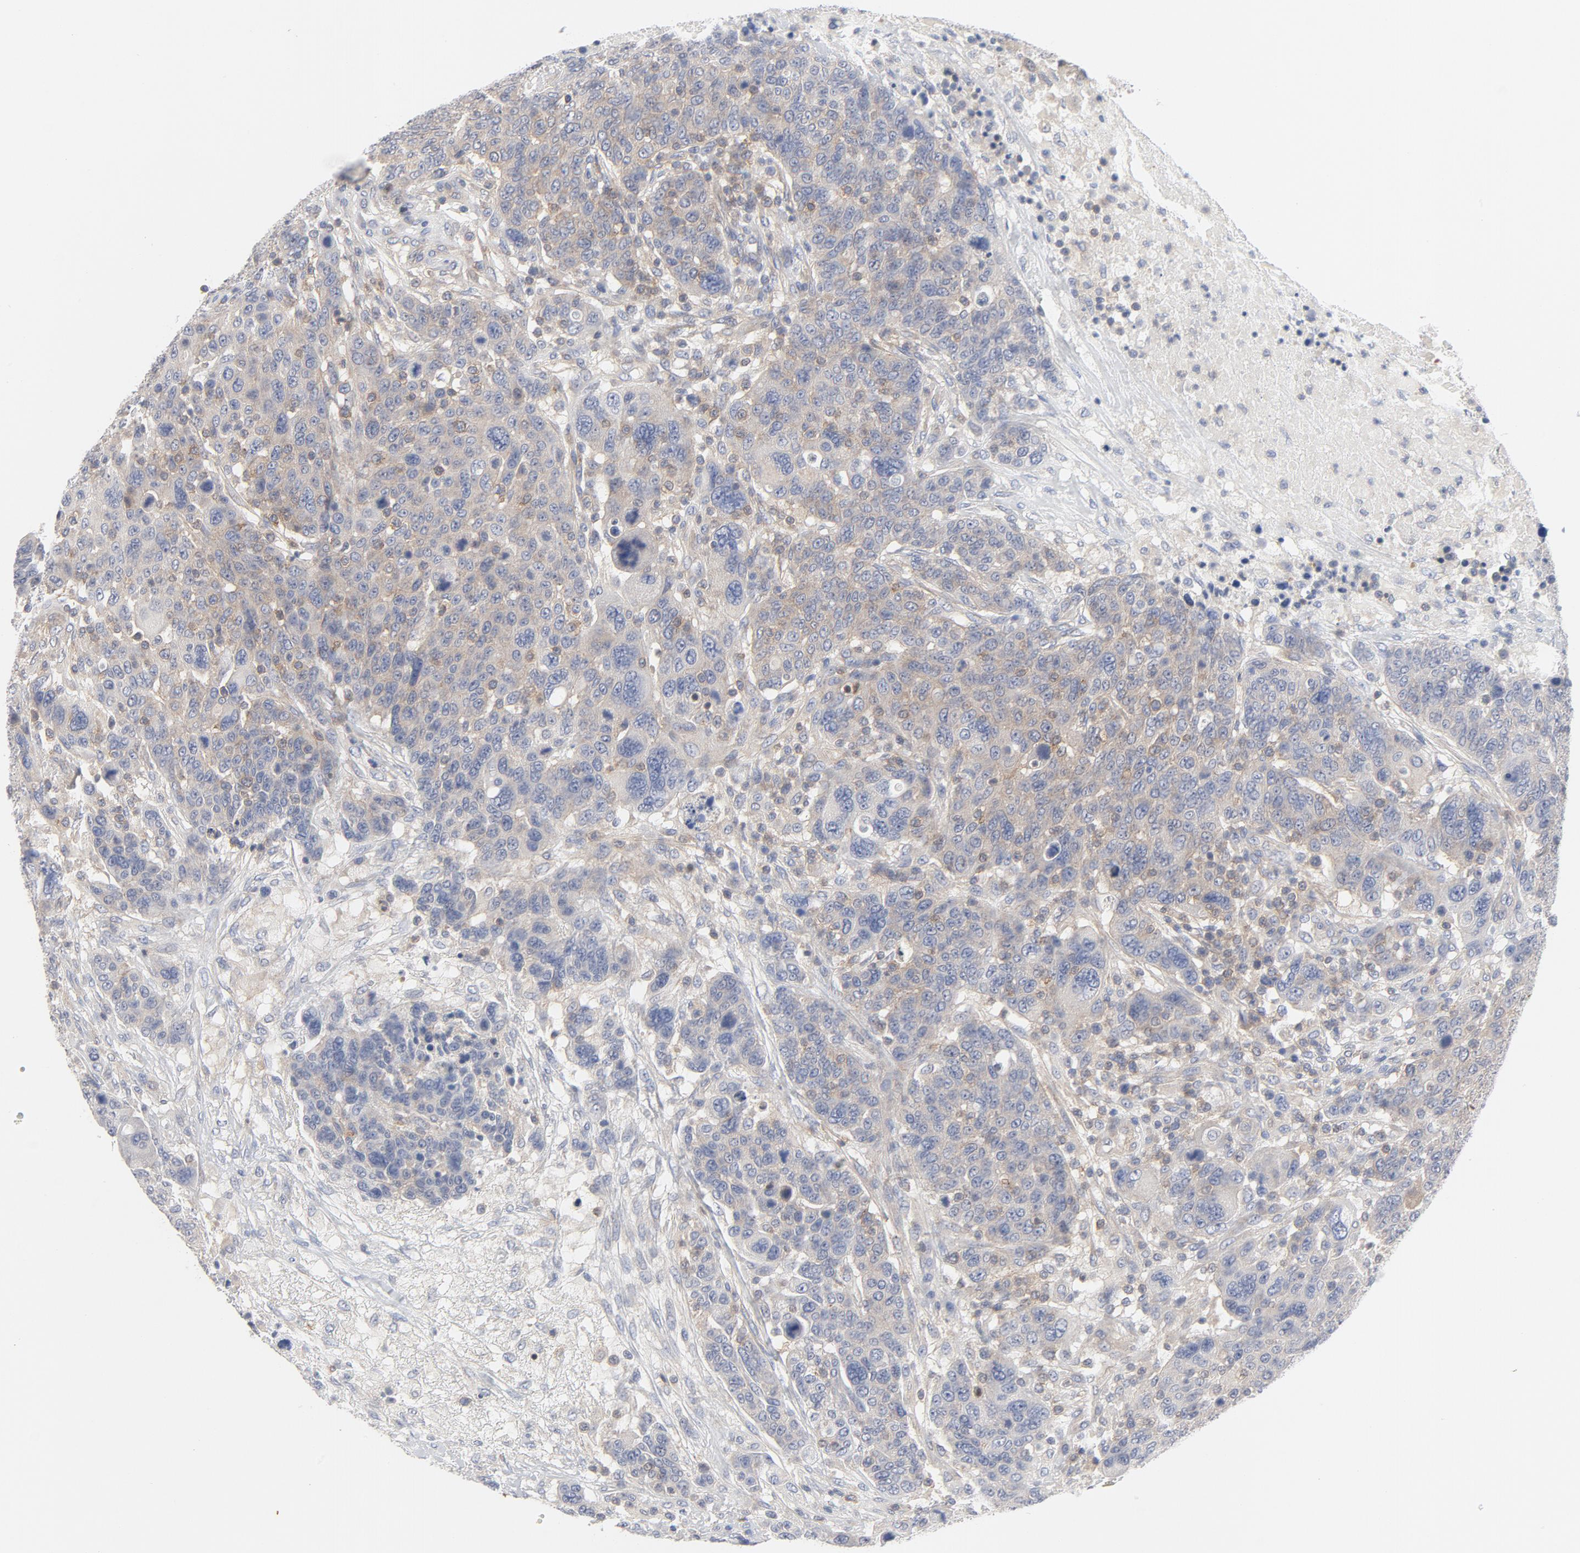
{"staining": {"intensity": "weak", "quantity": ">75%", "location": "cytoplasmic/membranous"}, "tissue": "breast cancer", "cell_type": "Tumor cells", "image_type": "cancer", "snomed": [{"axis": "morphology", "description": "Duct carcinoma"}, {"axis": "topography", "description": "Breast"}], "caption": "A brown stain labels weak cytoplasmic/membranous staining of a protein in human breast cancer tumor cells.", "gene": "ROCK1", "patient": {"sex": "female", "age": 37}}